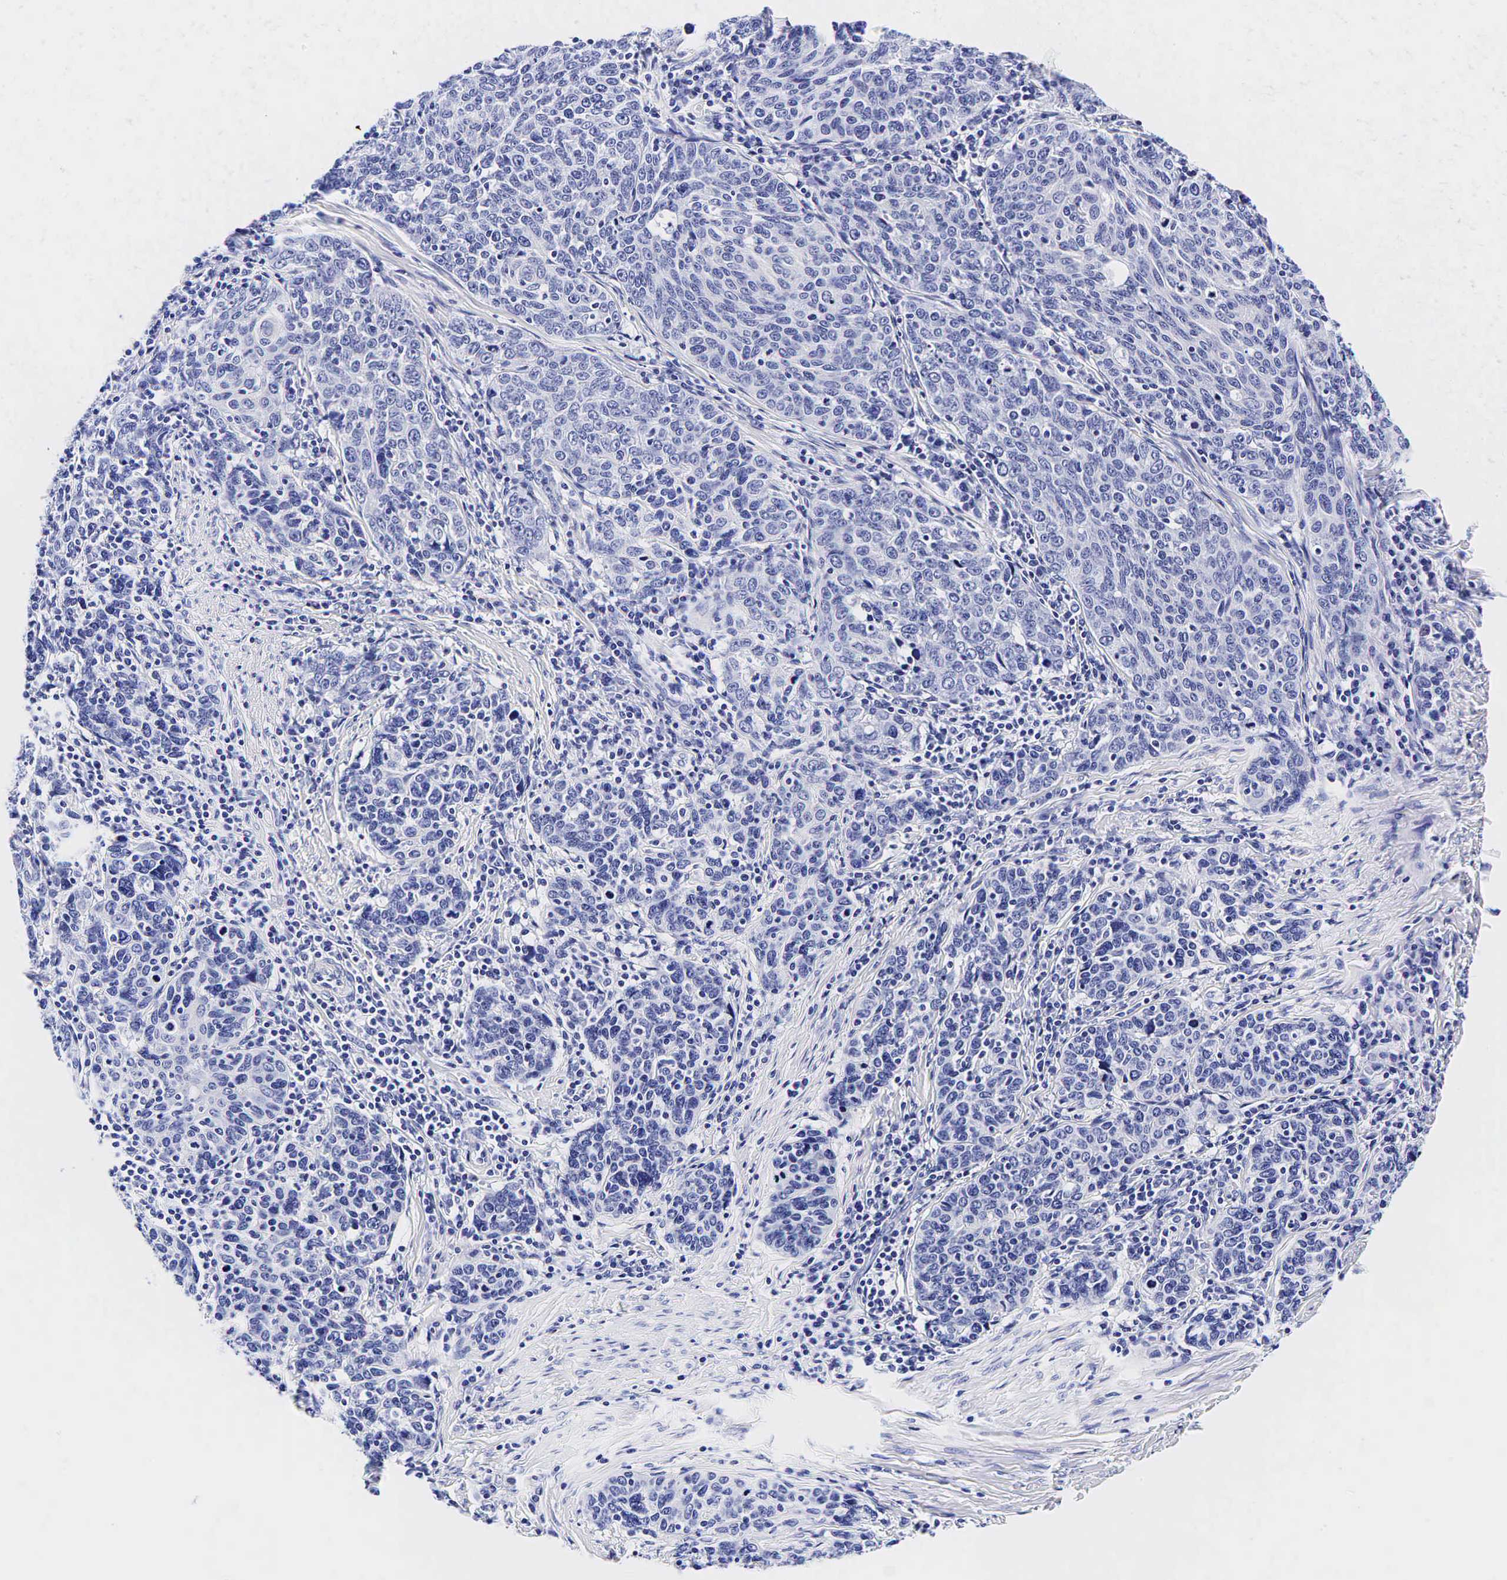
{"staining": {"intensity": "negative", "quantity": "none", "location": "none"}, "tissue": "cervical cancer", "cell_type": "Tumor cells", "image_type": "cancer", "snomed": [{"axis": "morphology", "description": "Squamous cell carcinoma, NOS"}, {"axis": "topography", "description": "Cervix"}], "caption": "High power microscopy image of an IHC photomicrograph of cervical cancer, revealing no significant expression in tumor cells. (Stains: DAB (3,3'-diaminobenzidine) IHC with hematoxylin counter stain, Microscopy: brightfield microscopy at high magnification).", "gene": "GCG", "patient": {"sex": "female", "age": 41}}